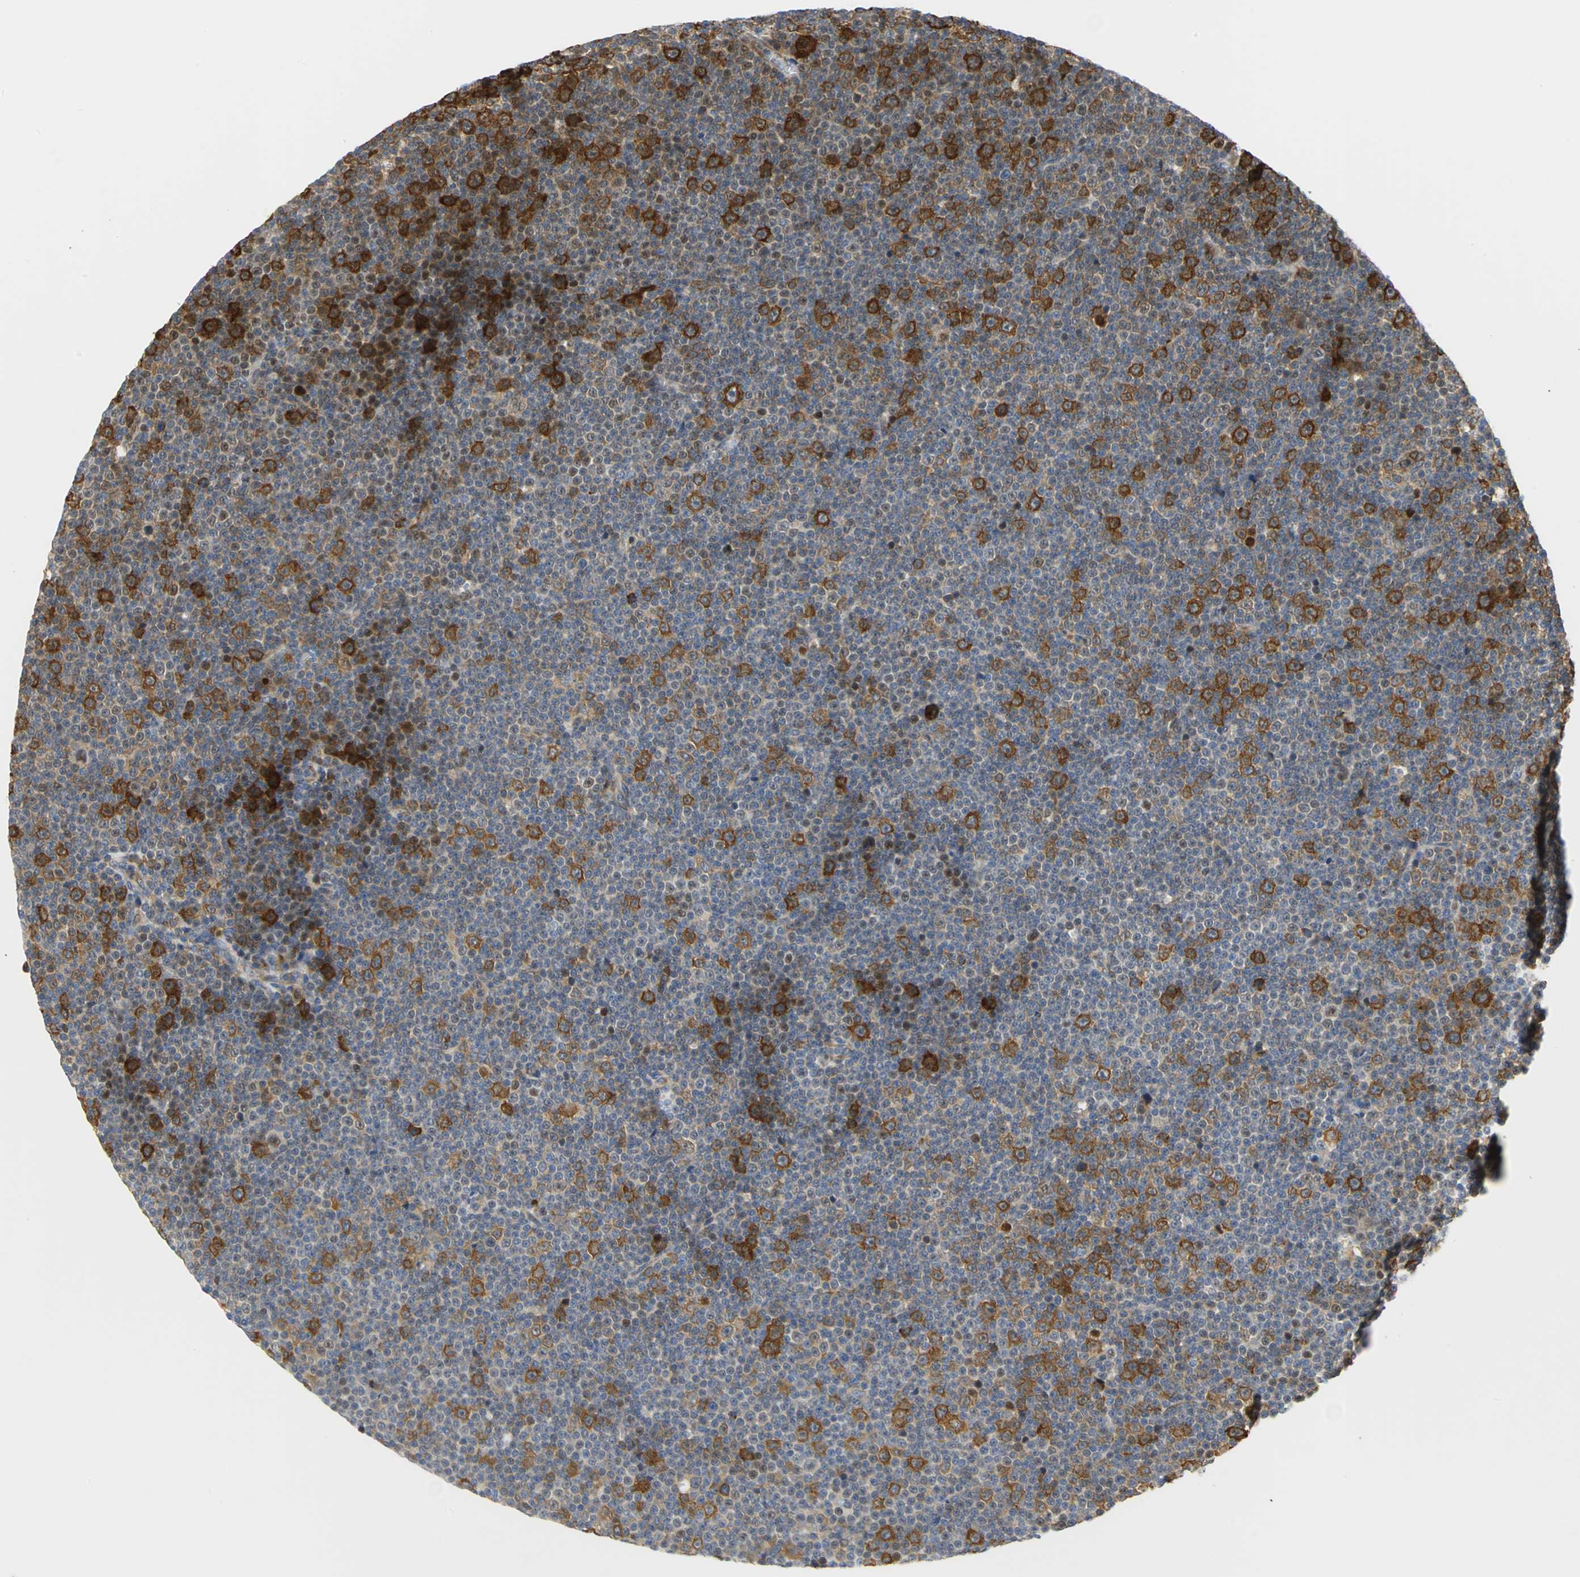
{"staining": {"intensity": "strong", "quantity": "<25%", "location": "cytoplasmic/membranous"}, "tissue": "lymphoma", "cell_type": "Tumor cells", "image_type": "cancer", "snomed": [{"axis": "morphology", "description": "Malignant lymphoma, non-Hodgkin's type, Low grade"}, {"axis": "topography", "description": "Lymph node"}], "caption": "Protein expression analysis of lymphoma displays strong cytoplasmic/membranous positivity in about <25% of tumor cells. Immunohistochemistry (ihc) stains the protein in brown and the nuclei are stained blue.", "gene": "YBX1", "patient": {"sex": "female", "age": 67}}